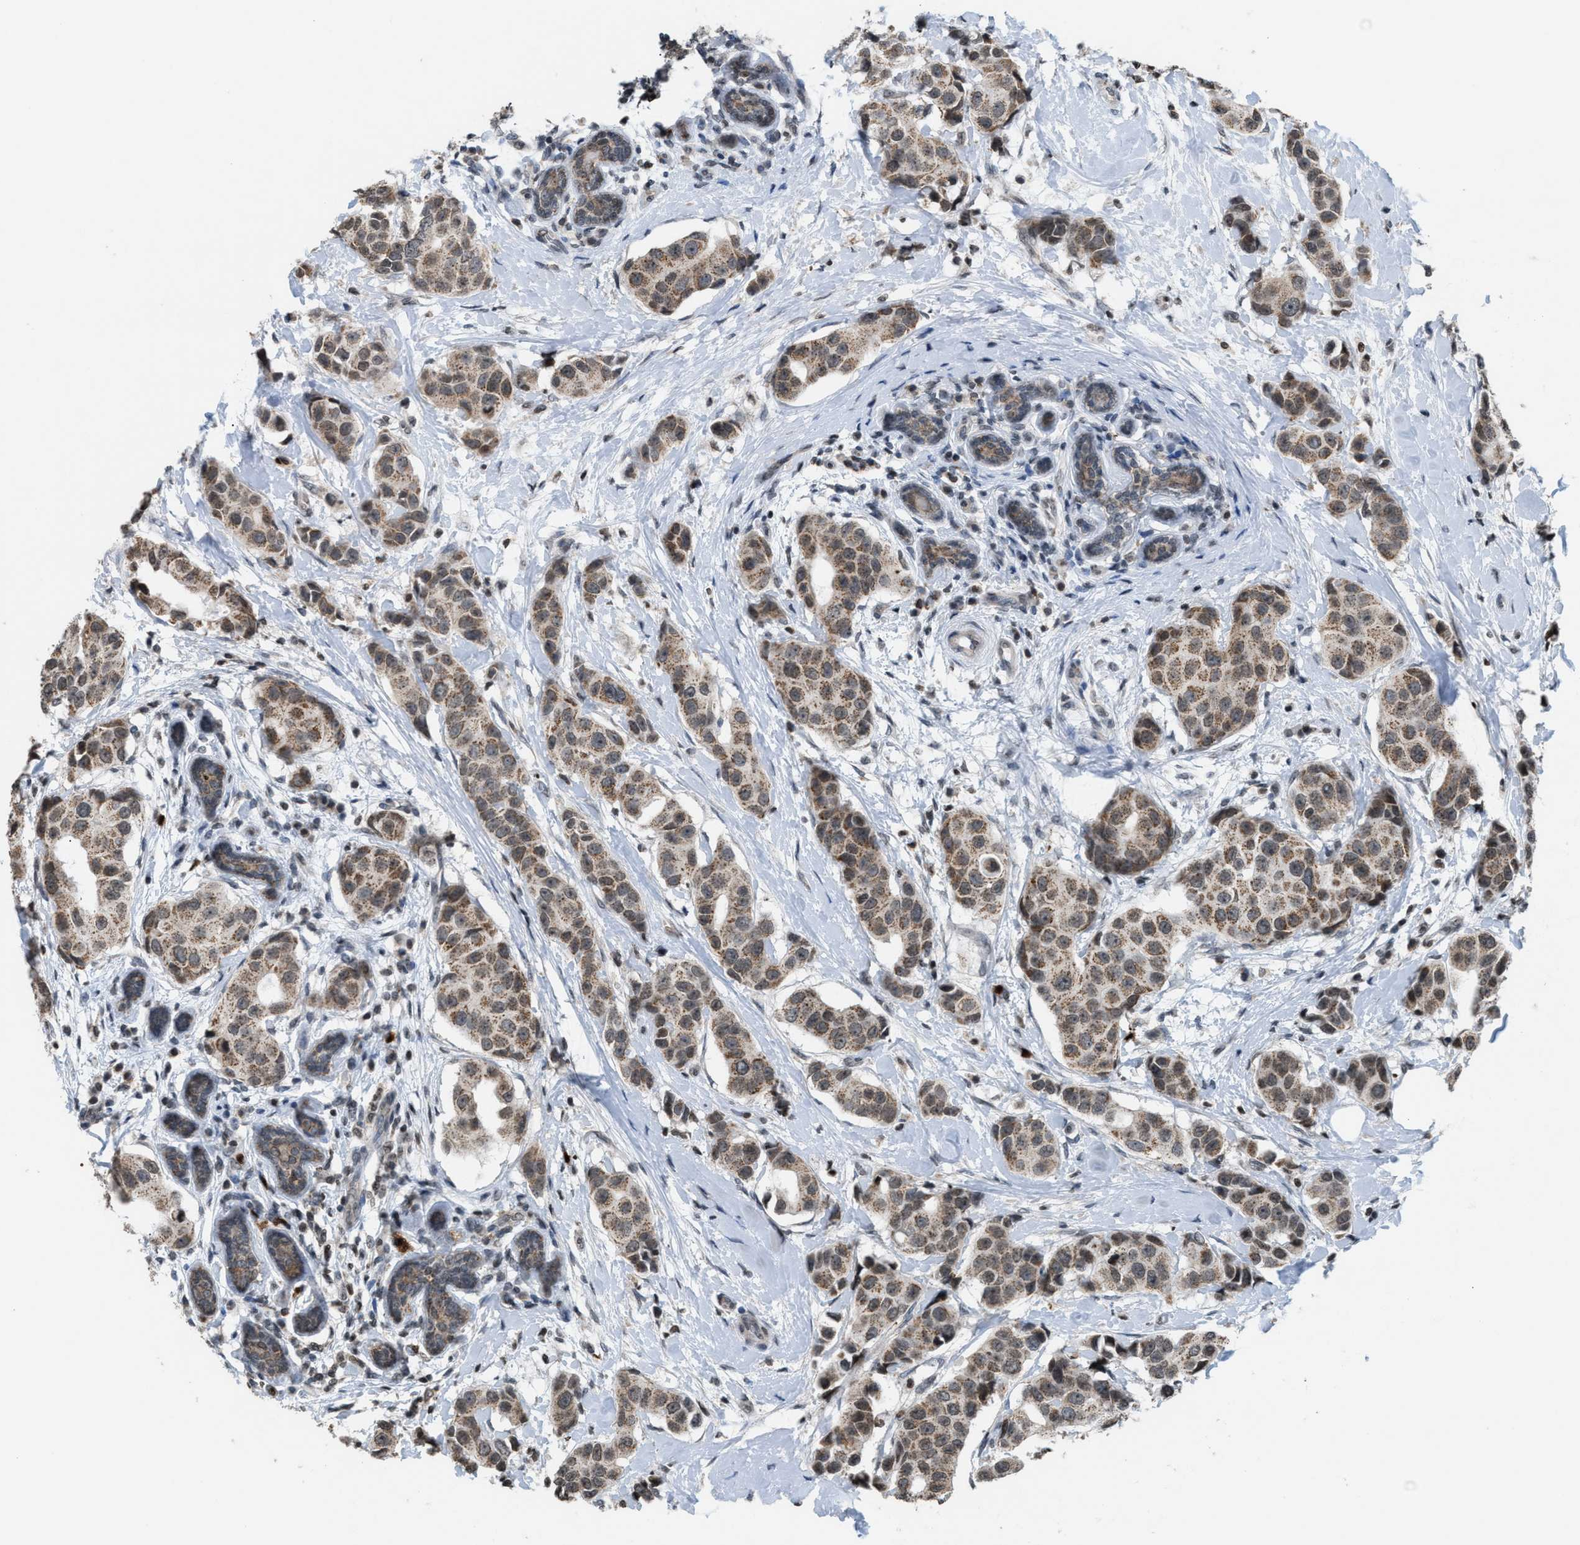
{"staining": {"intensity": "weak", "quantity": ">75%", "location": "cytoplasmic/membranous"}, "tissue": "breast cancer", "cell_type": "Tumor cells", "image_type": "cancer", "snomed": [{"axis": "morphology", "description": "Normal tissue, NOS"}, {"axis": "morphology", "description": "Duct carcinoma"}, {"axis": "topography", "description": "Breast"}], "caption": "Breast cancer (invasive ductal carcinoma) stained with immunohistochemistry reveals weak cytoplasmic/membranous positivity in about >75% of tumor cells.", "gene": "PRUNE2", "patient": {"sex": "female", "age": 39}}